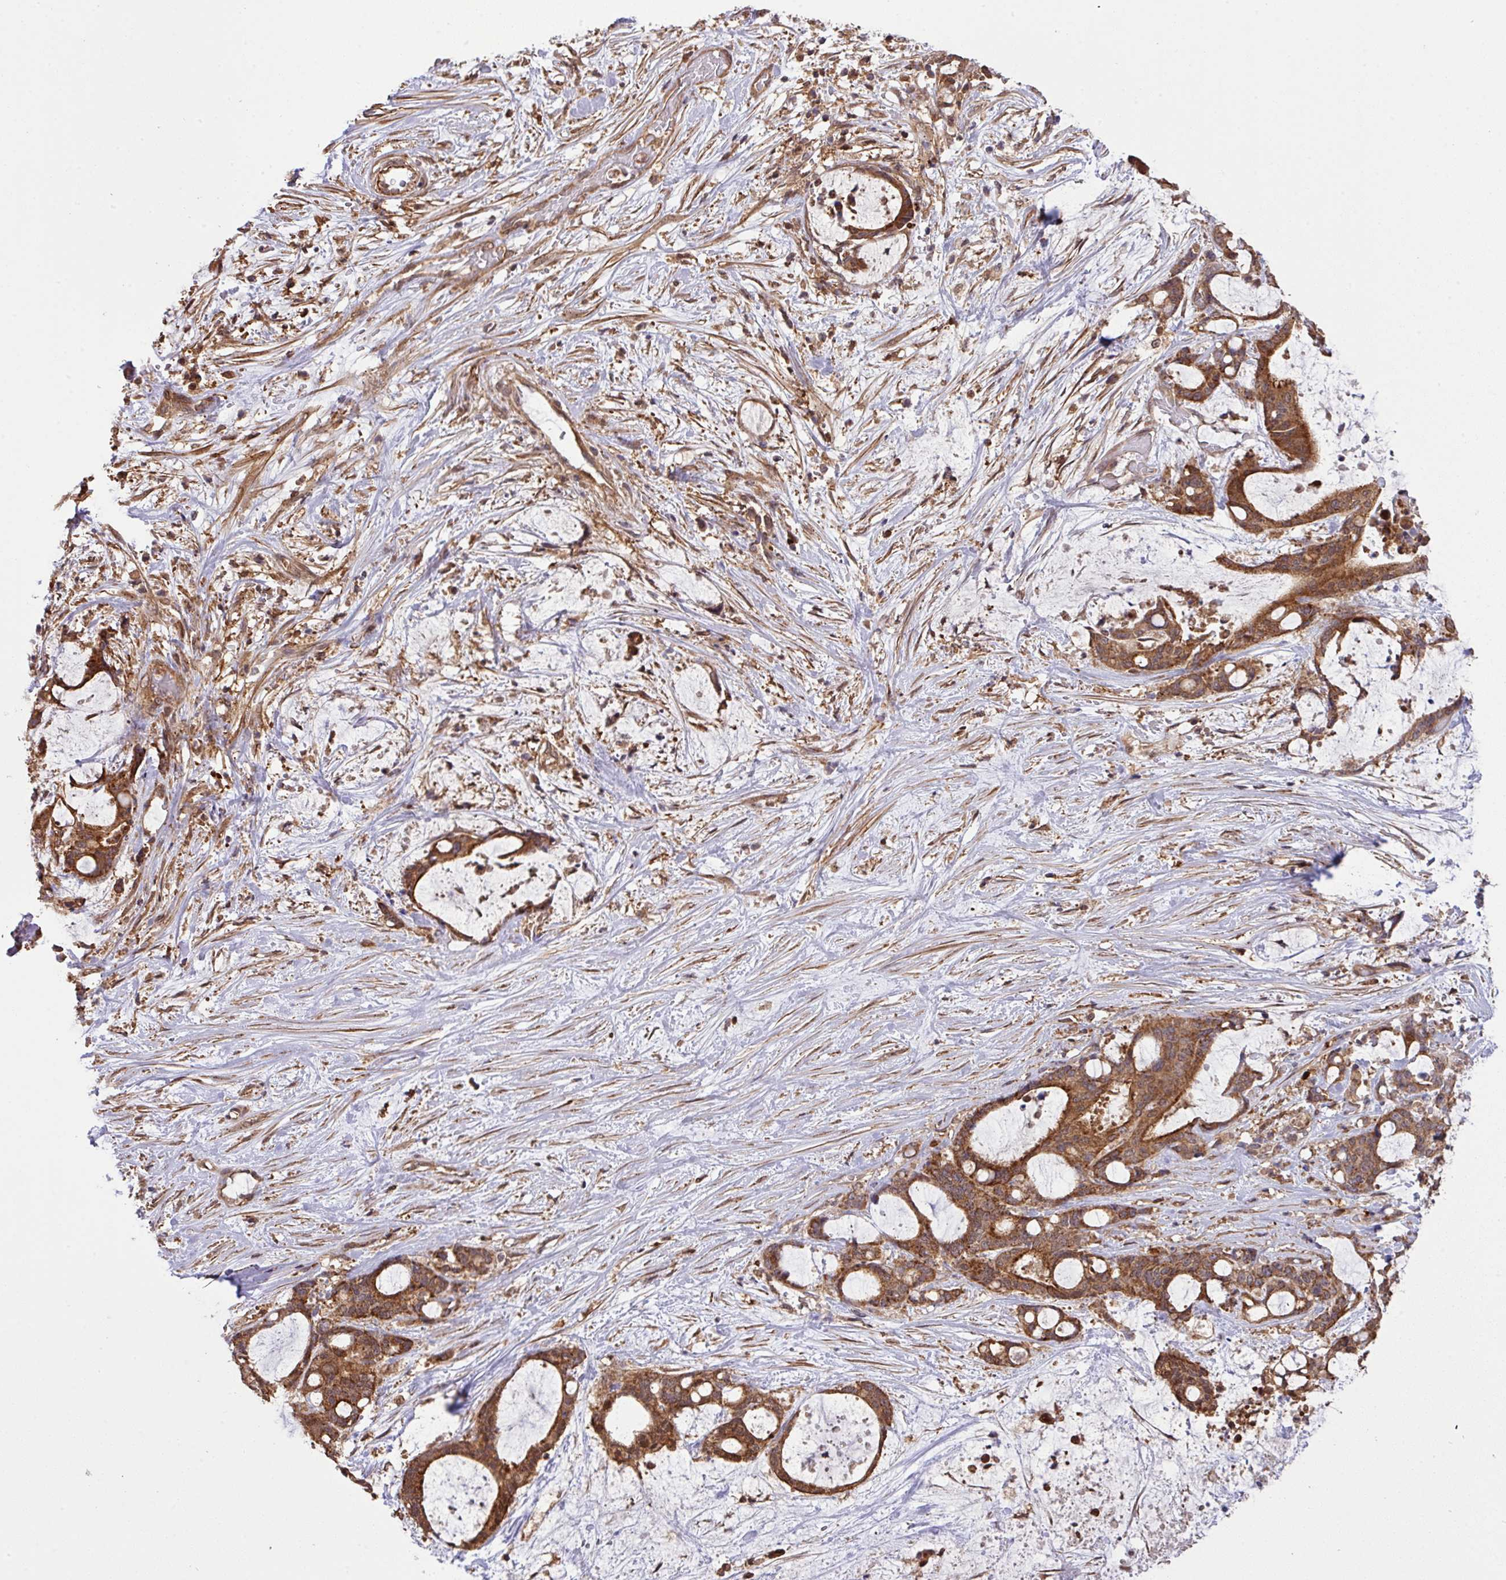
{"staining": {"intensity": "strong", "quantity": ">75%", "location": "cytoplasmic/membranous"}, "tissue": "liver cancer", "cell_type": "Tumor cells", "image_type": "cancer", "snomed": [{"axis": "morphology", "description": "Normal tissue, NOS"}, {"axis": "morphology", "description": "Cholangiocarcinoma"}, {"axis": "topography", "description": "Liver"}, {"axis": "topography", "description": "Peripheral nerve tissue"}], "caption": "Immunohistochemistry (IHC) micrograph of neoplastic tissue: cholangiocarcinoma (liver) stained using immunohistochemistry (IHC) exhibits high levels of strong protein expression localized specifically in the cytoplasmic/membranous of tumor cells, appearing as a cytoplasmic/membranous brown color.", "gene": "ARPIN", "patient": {"sex": "female", "age": 73}}